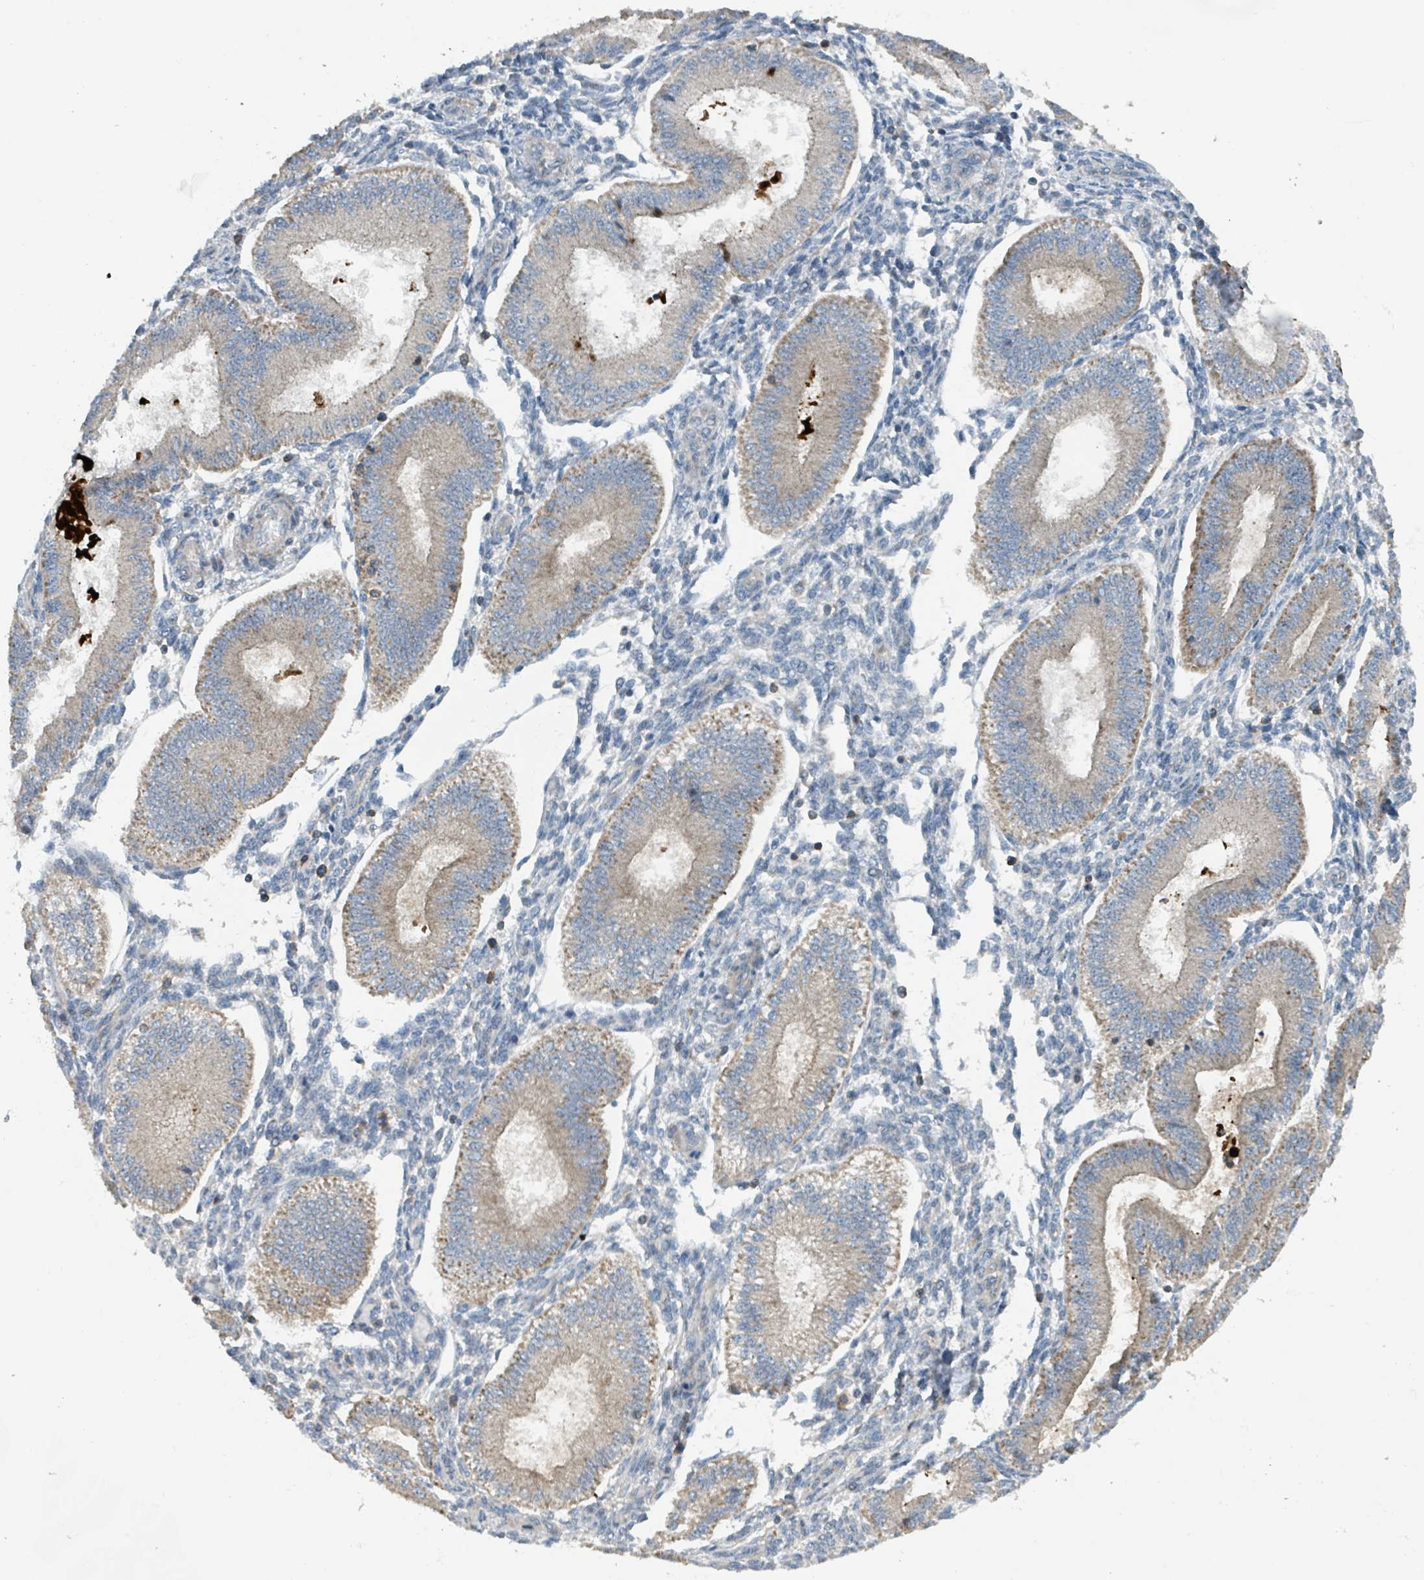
{"staining": {"intensity": "negative", "quantity": "none", "location": "none"}, "tissue": "endometrium", "cell_type": "Cells in endometrial stroma", "image_type": "normal", "snomed": [{"axis": "morphology", "description": "Normal tissue, NOS"}, {"axis": "topography", "description": "Endometrium"}], "caption": "Endometrium was stained to show a protein in brown. There is no significant positivity in cells in endometrial stroma.", "gene": "ACBD4", "patient": {"sex": "female", "age": 39}}